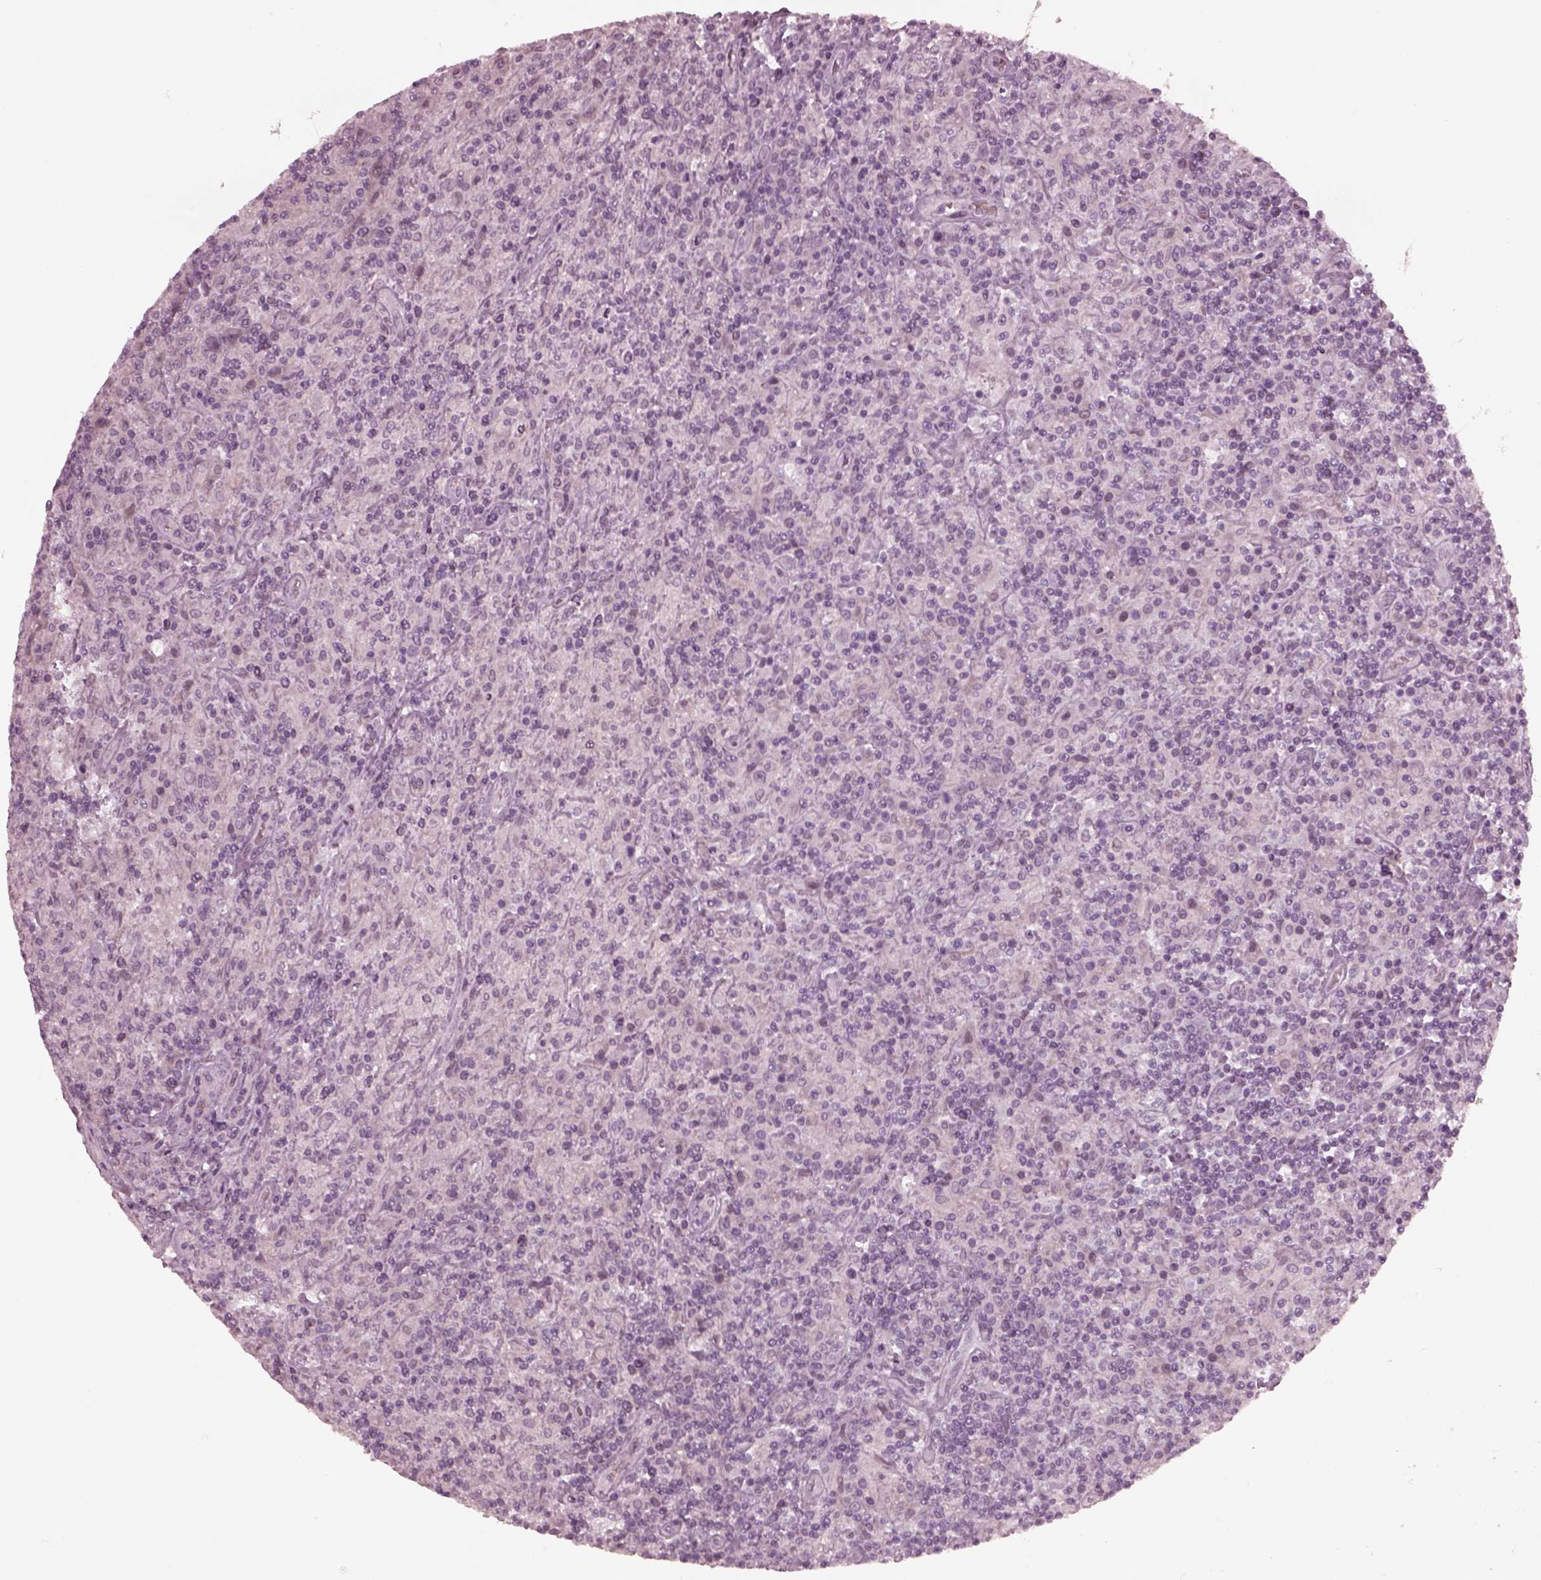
{"staining": {"intensity": "negative", "quantity": "none", "location": "none"}, "tissue": "lymphoma", "cell_type": "Tumor cells", "image_type": "cancer", "snomed": [{"axis": "morphology", "description": "Hodgkin's disease, NOS"}, {"axis": "topography", "description": "Lymph node"}], "caption": "Hodgkin's disease was stained to show a protein in brown. There is no significant positivity in tumor cells. (DAB immunohistochemistry visualized using brightfield microscopy, high magnification).", "gene": "CCDC170", "patient": {"sex": "male", "age": 70}}